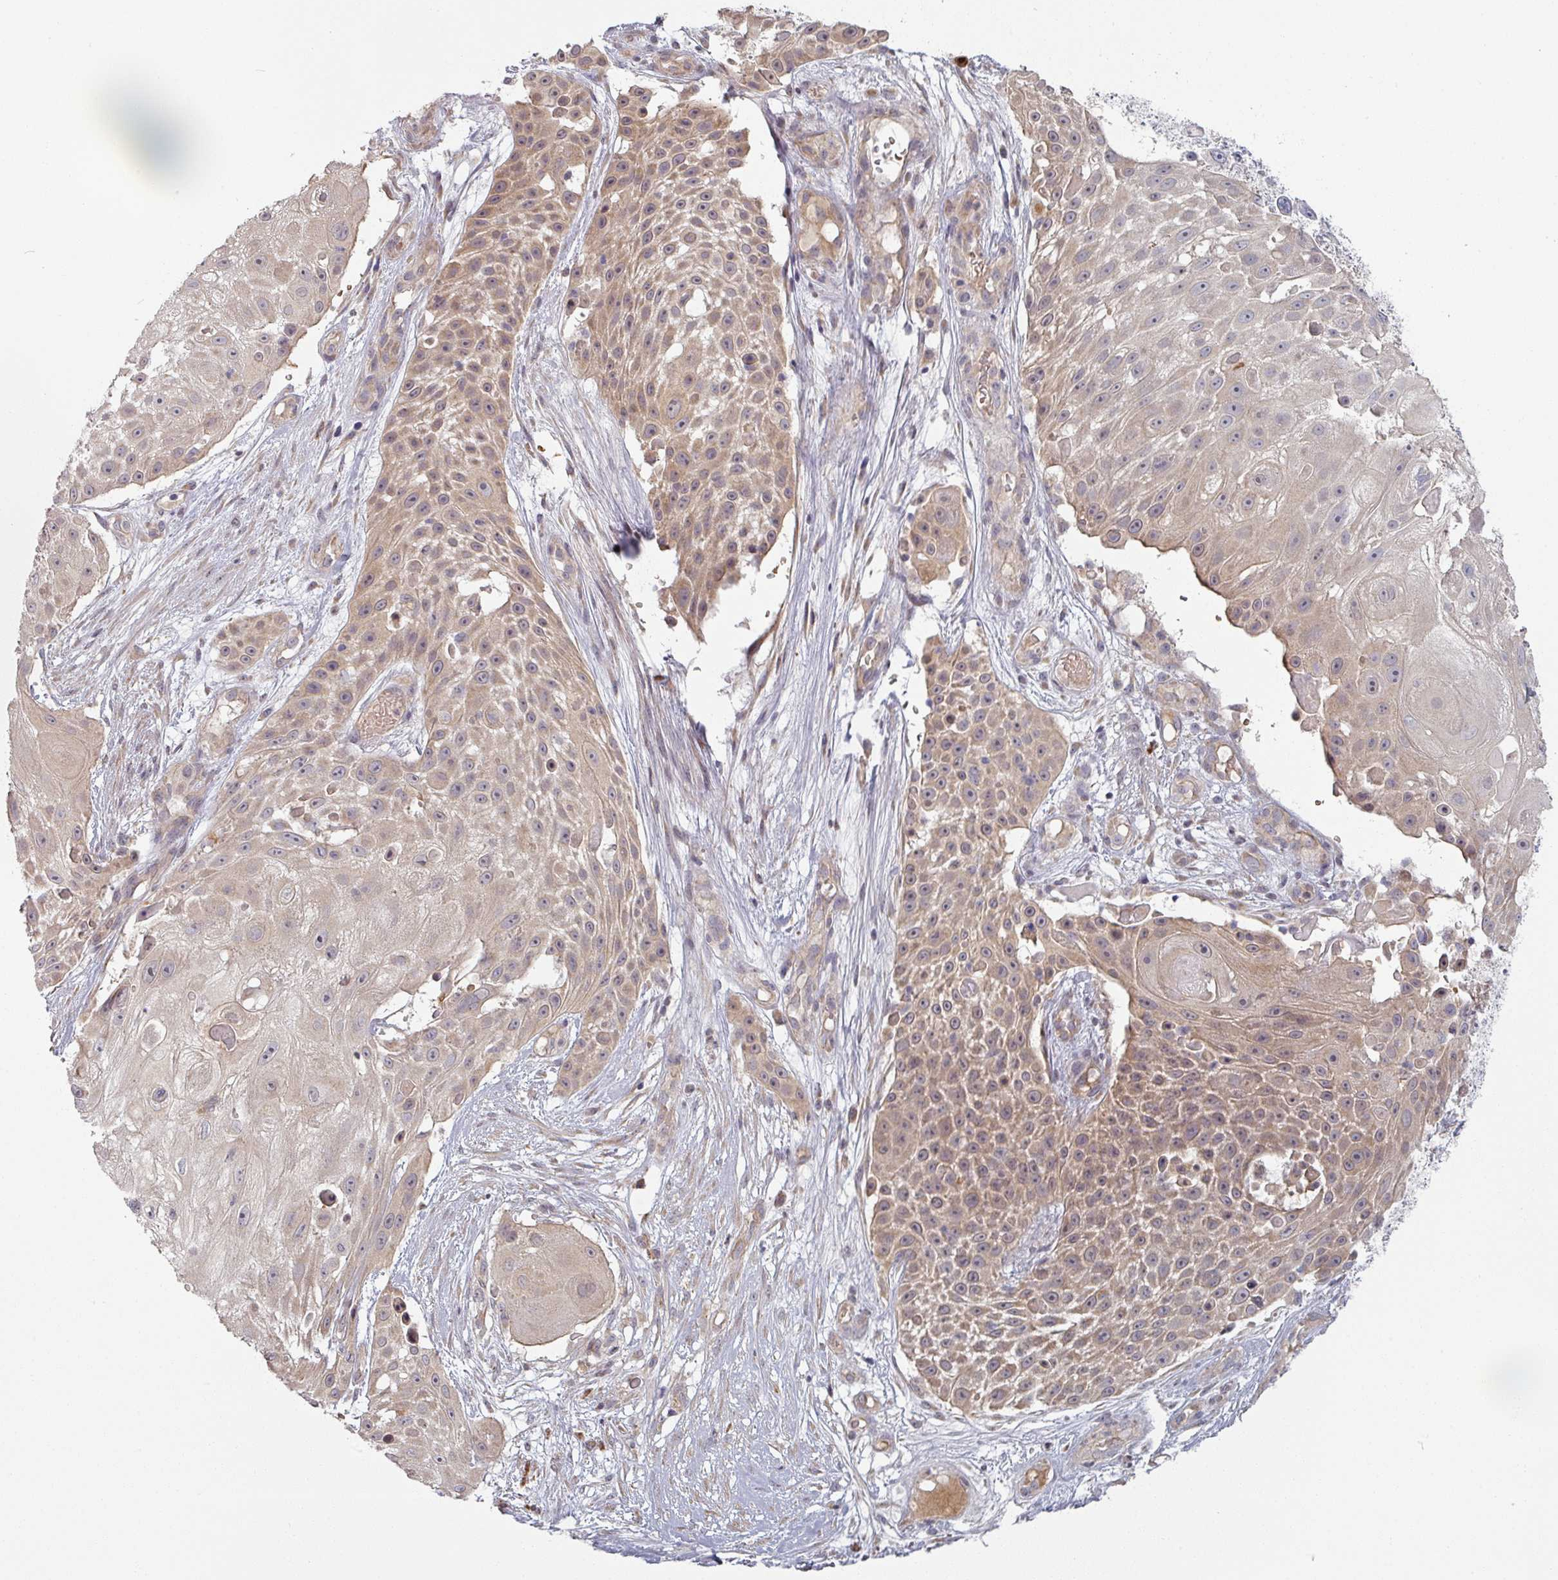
{"staining": {"intensity": "weak", "quantity": "25%-75%", "location": "cytoplasmic/membranous"}, "tissue": "skin cancer", "cell_type": "Tumor cells", "image_type": "cancer", "snomed": [{"axis": "morphology", "description": "Squamous cell carcinoma, NOS"}, {"axis": "topography", "description": "Skin"}], "caption": "Skin cancer stained with DAB immunohistochemistry (IHC) shows low levels of weak cytoplasmic/membranous expression in approximately 25%-75% of tumor cells. The protein of interest is stained brown, and the nuclei are stained in blue (DAB (3,3'-diaminobenzidine) IHC with brightfield microscopy, high magnification).", "gene": "PLEKHJ1", "patient": {"sex": "female", "age": 86}}